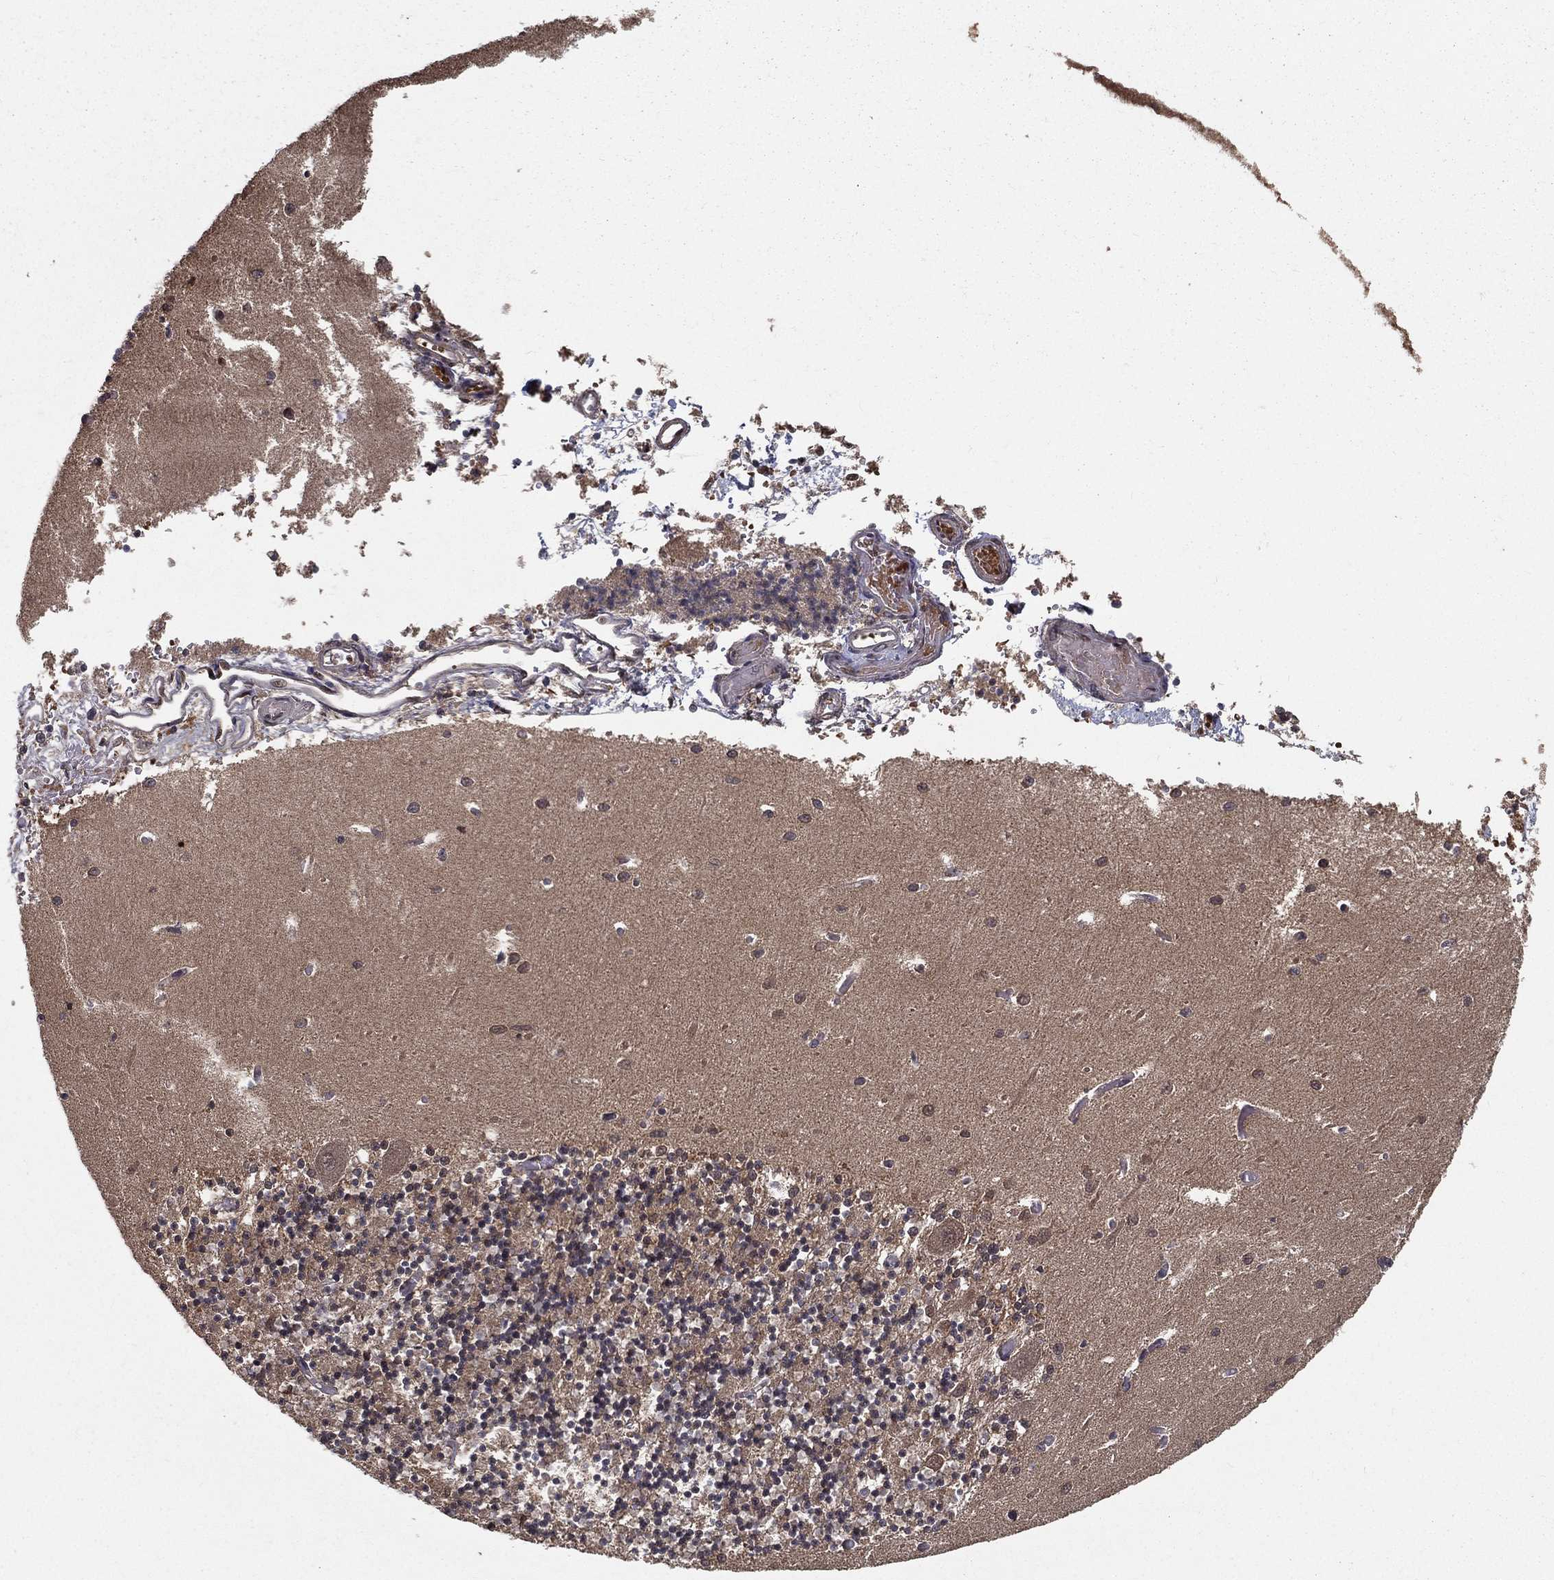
{"staining": {"intensity": "negative", "quantity": "none", "location": "none"}, "tissue": "cerebellum", "cell_type": "Cells in granular layer", "image_type": "normal", "snomed": [{"axis": "morphology", "description": "Normal tissue, NOS"}, {"axis": "topography", "description": "Cerebellum"}], "caption": "Protein analysis of benign cerebellum exhibits no significant expression in cells in granular layer. Brightfield microscopy of immunohistochemistry (IHC) stained with DAB (brown) and hematoxylin (blue), captured at high magnification.", "gene": "CARM1", "patient": {"sex": "female", "age": 64}}